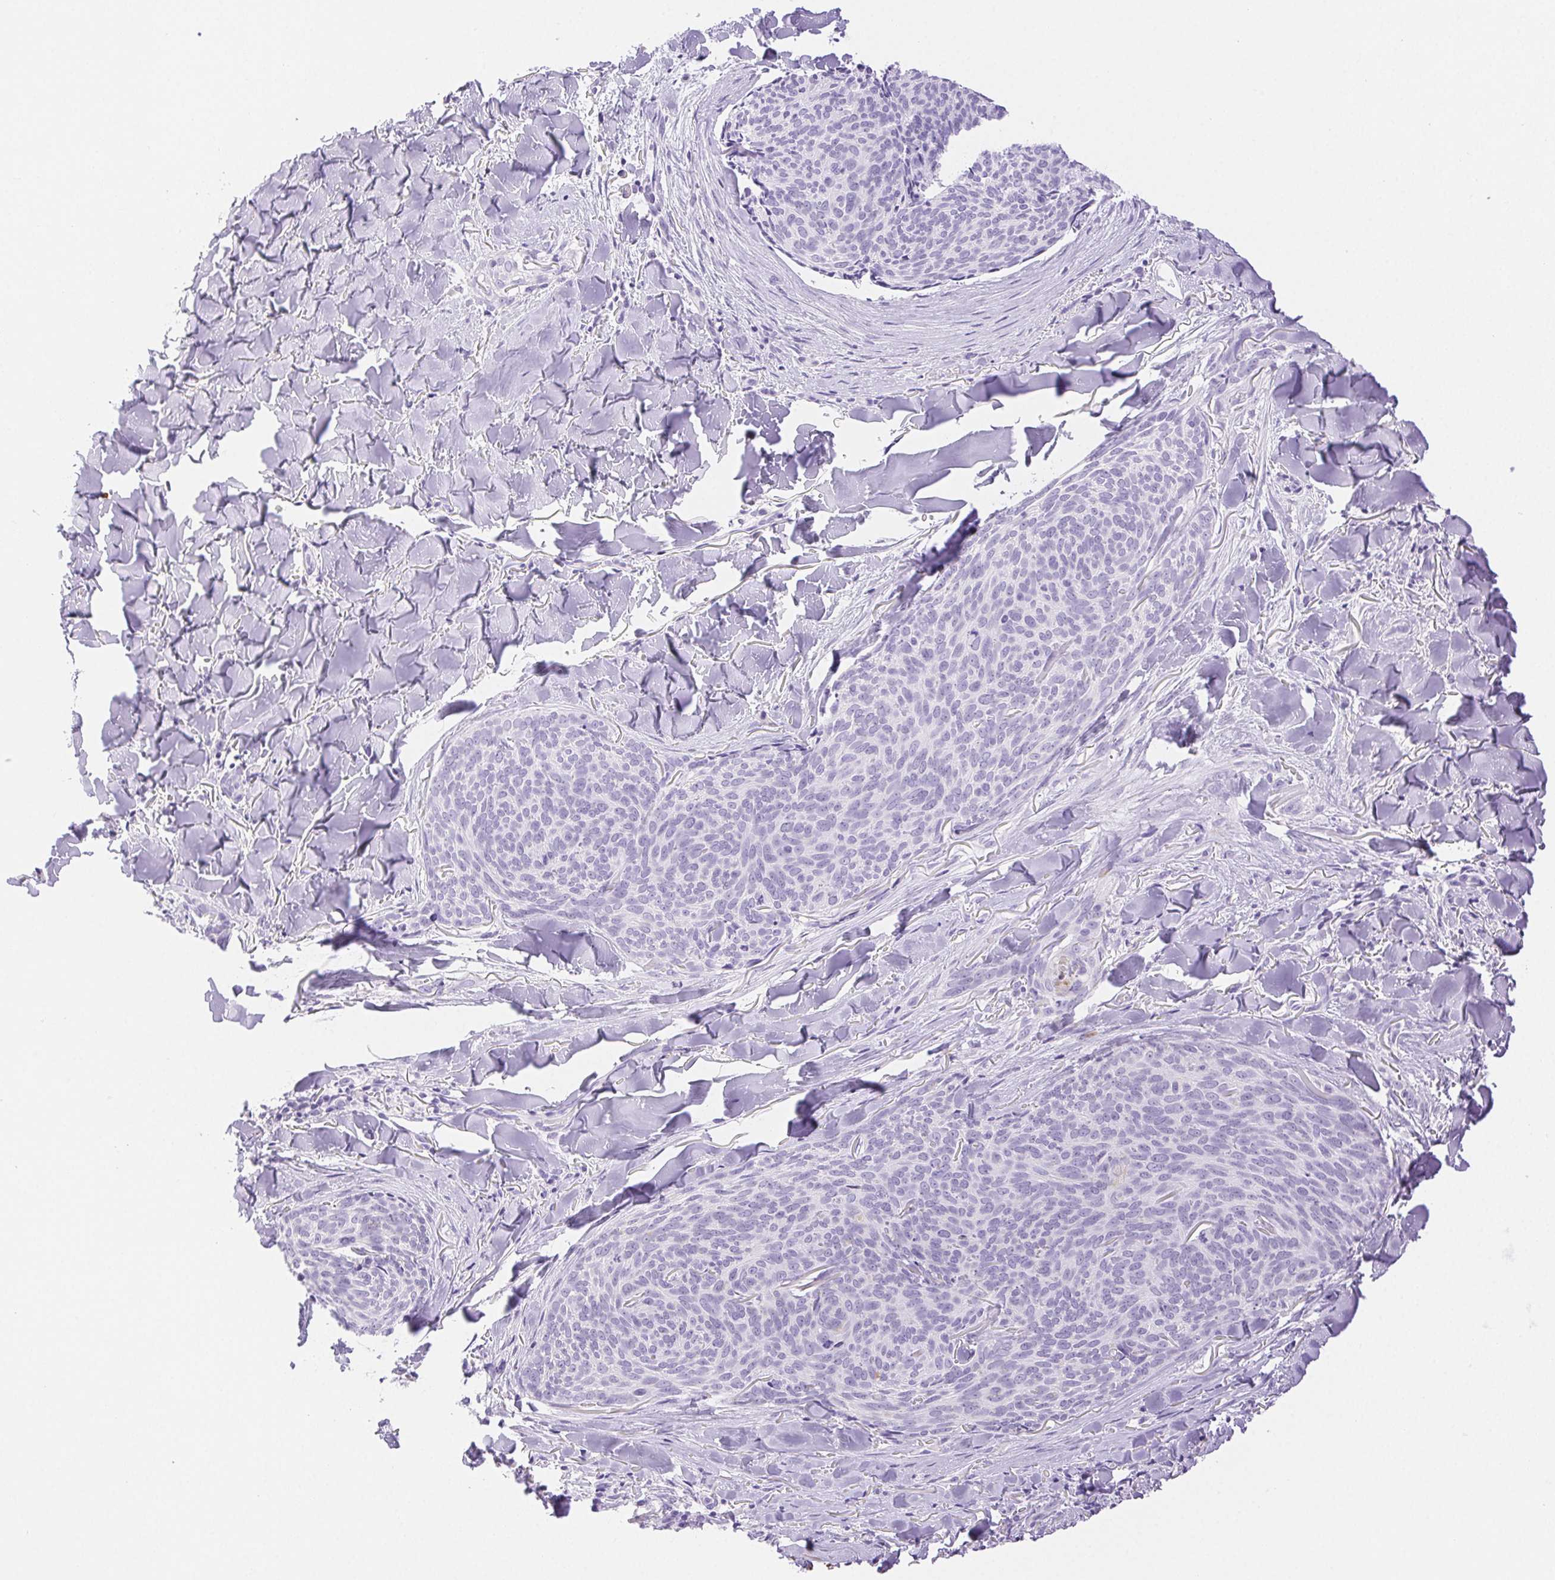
{"staining": {"intensity": "negative", "quantity": "none", "location": "none"}, "tissue": "skin cancer", "cell_type": "Tumor cells", "image_type": "cancer", "snomed": [{"axis": "morphology", "description": "Basal cell carcinoma"}, {"axis": "topography", "description": "Skin"}], "caption": "The IHC micrograph has no significant staining in tumor cells of basal cell carcinoma (skin) tissue.", "gene": "SPACA4", "patient": {"sex": "female", "age": 82}}